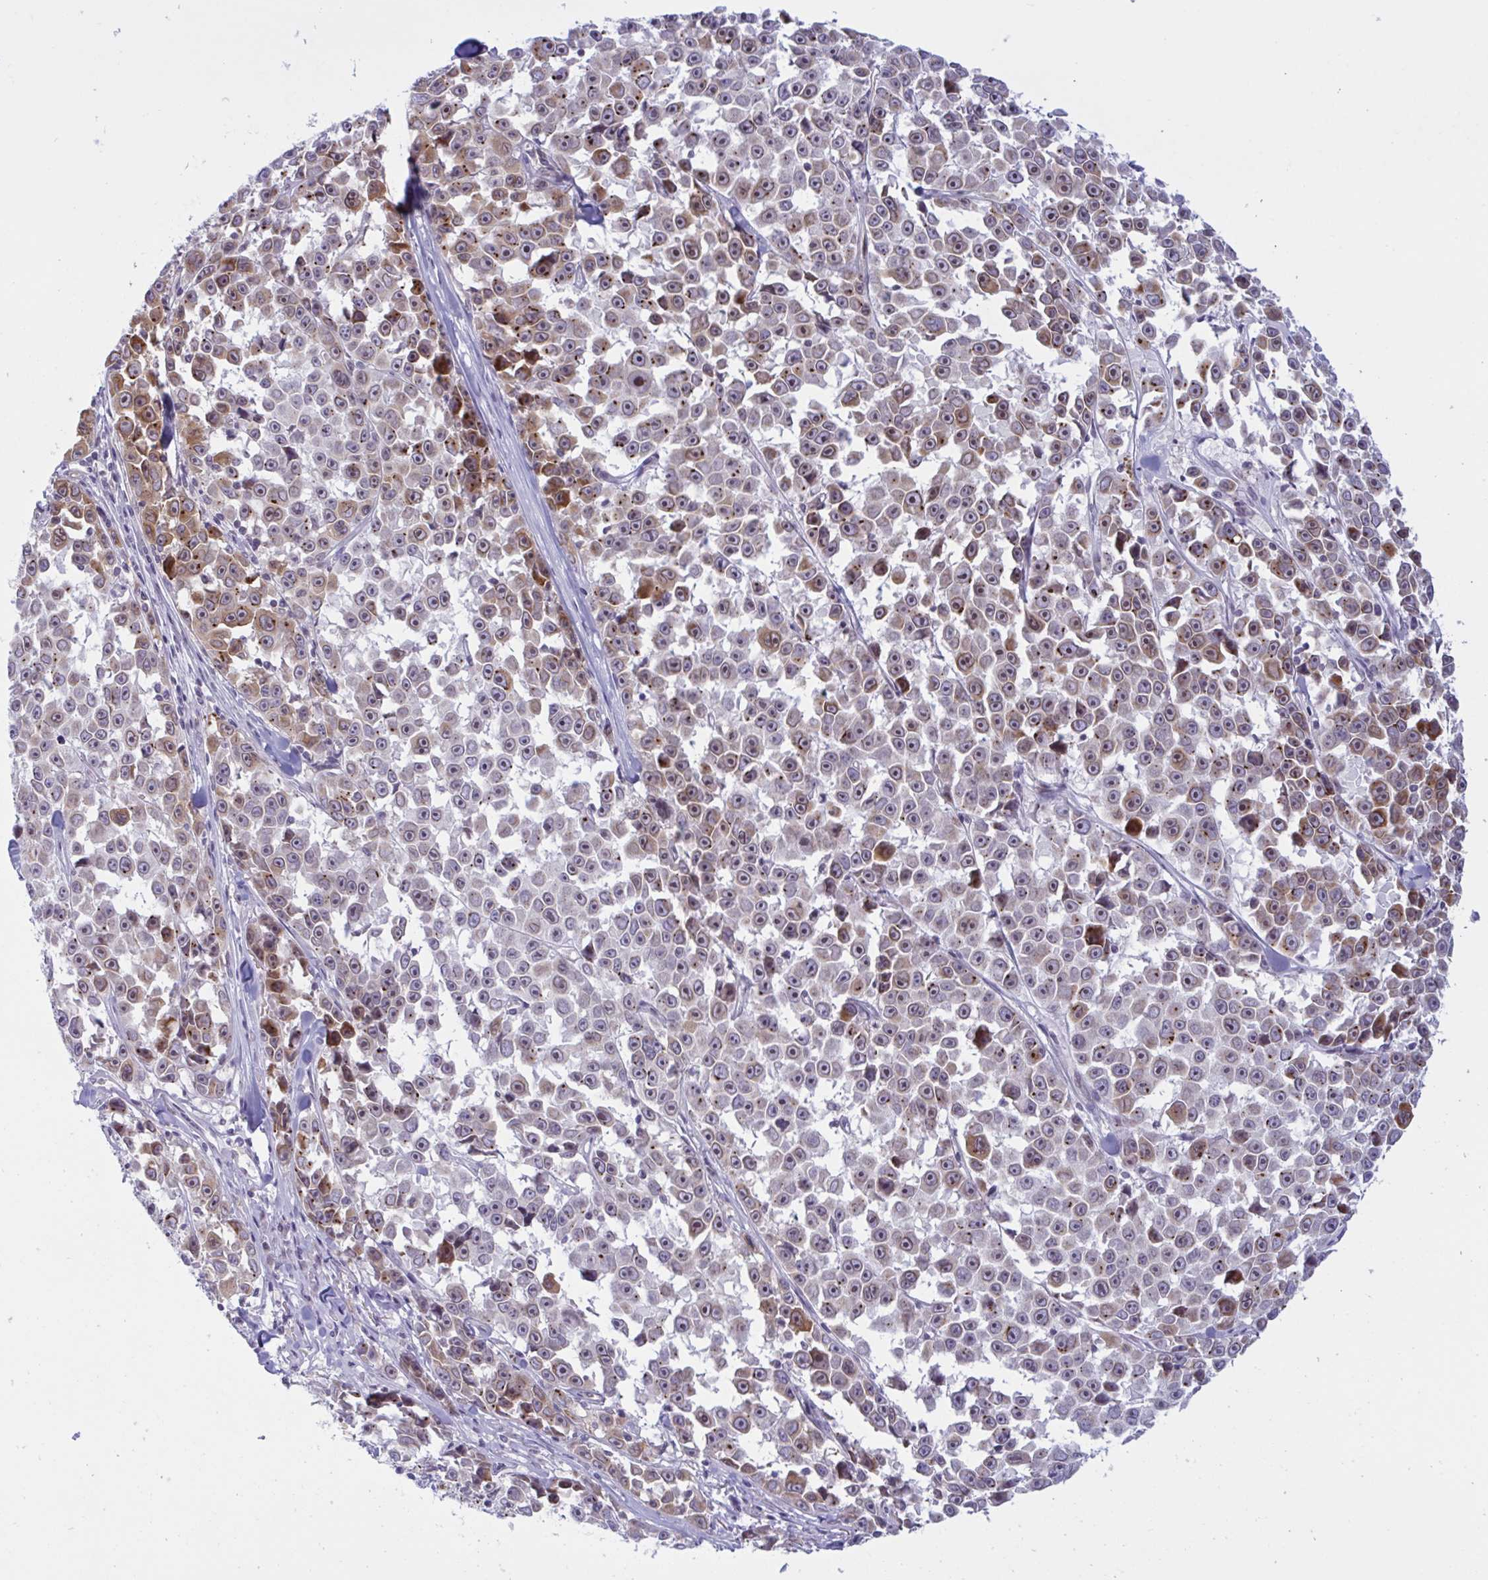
{"staining": {"intensity": "moderate", "quantity": "25%-75%", "location": "cytoplasmic/membranous"}, "tissue": "melanoma", "cell_type": "Tumor cells", "image_type": "cancer", "snomed": [{"axis": "morphology", "description": "Malignant melanoma, NOS"}, {"axis": "topography", "description": "Skin"}], "caption": "Tumor cells show medium levels of moderate cytoplasmic/membranous positivity in approximately 25%-75% of cells in human malignant melanoma. (DAB (3,3'-diaminobenzidine) IHC, brown staining for protein, blue staining for nuclei).", "gene": "DOCK11", "patient": {"sex": "female", "age": 66}}